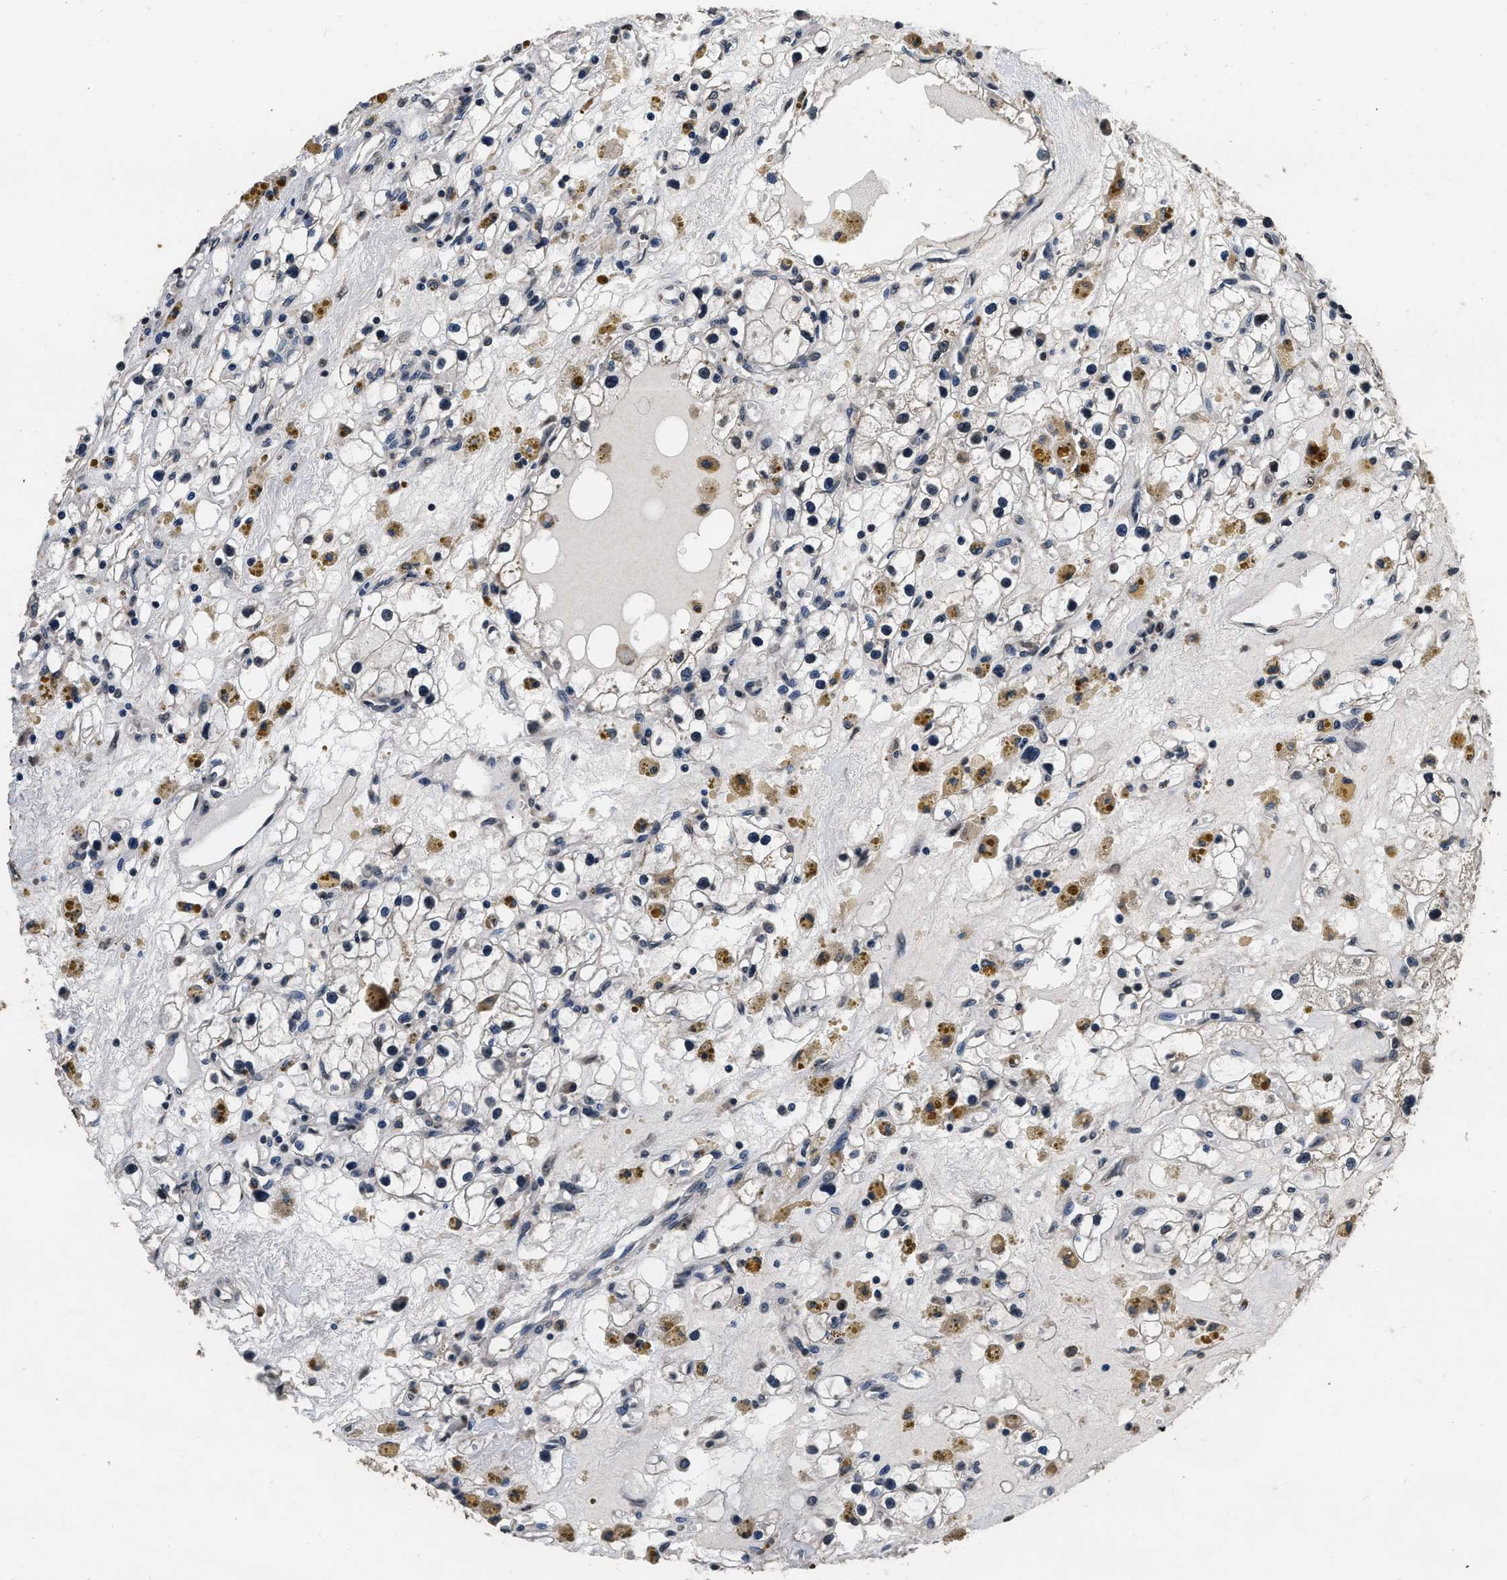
{"staining": {"intensity": "negative", "quantity": "none", "location": "none"}, "tissue": "renal cancer", "cell_type": "Tumor cells", "image_type": "cancer", "snomed": [{"axis": "morphology", "description": "Adenocarcinoma, NOS"}, {"axis": "topography", "description": "Kidney"}], "caption": "Protein analysis of adenocarcinoma (renal) shows no significant expression in tumor cells.", "gene": "CSTF1", "patient": {"sex": "male", "age": 56}}